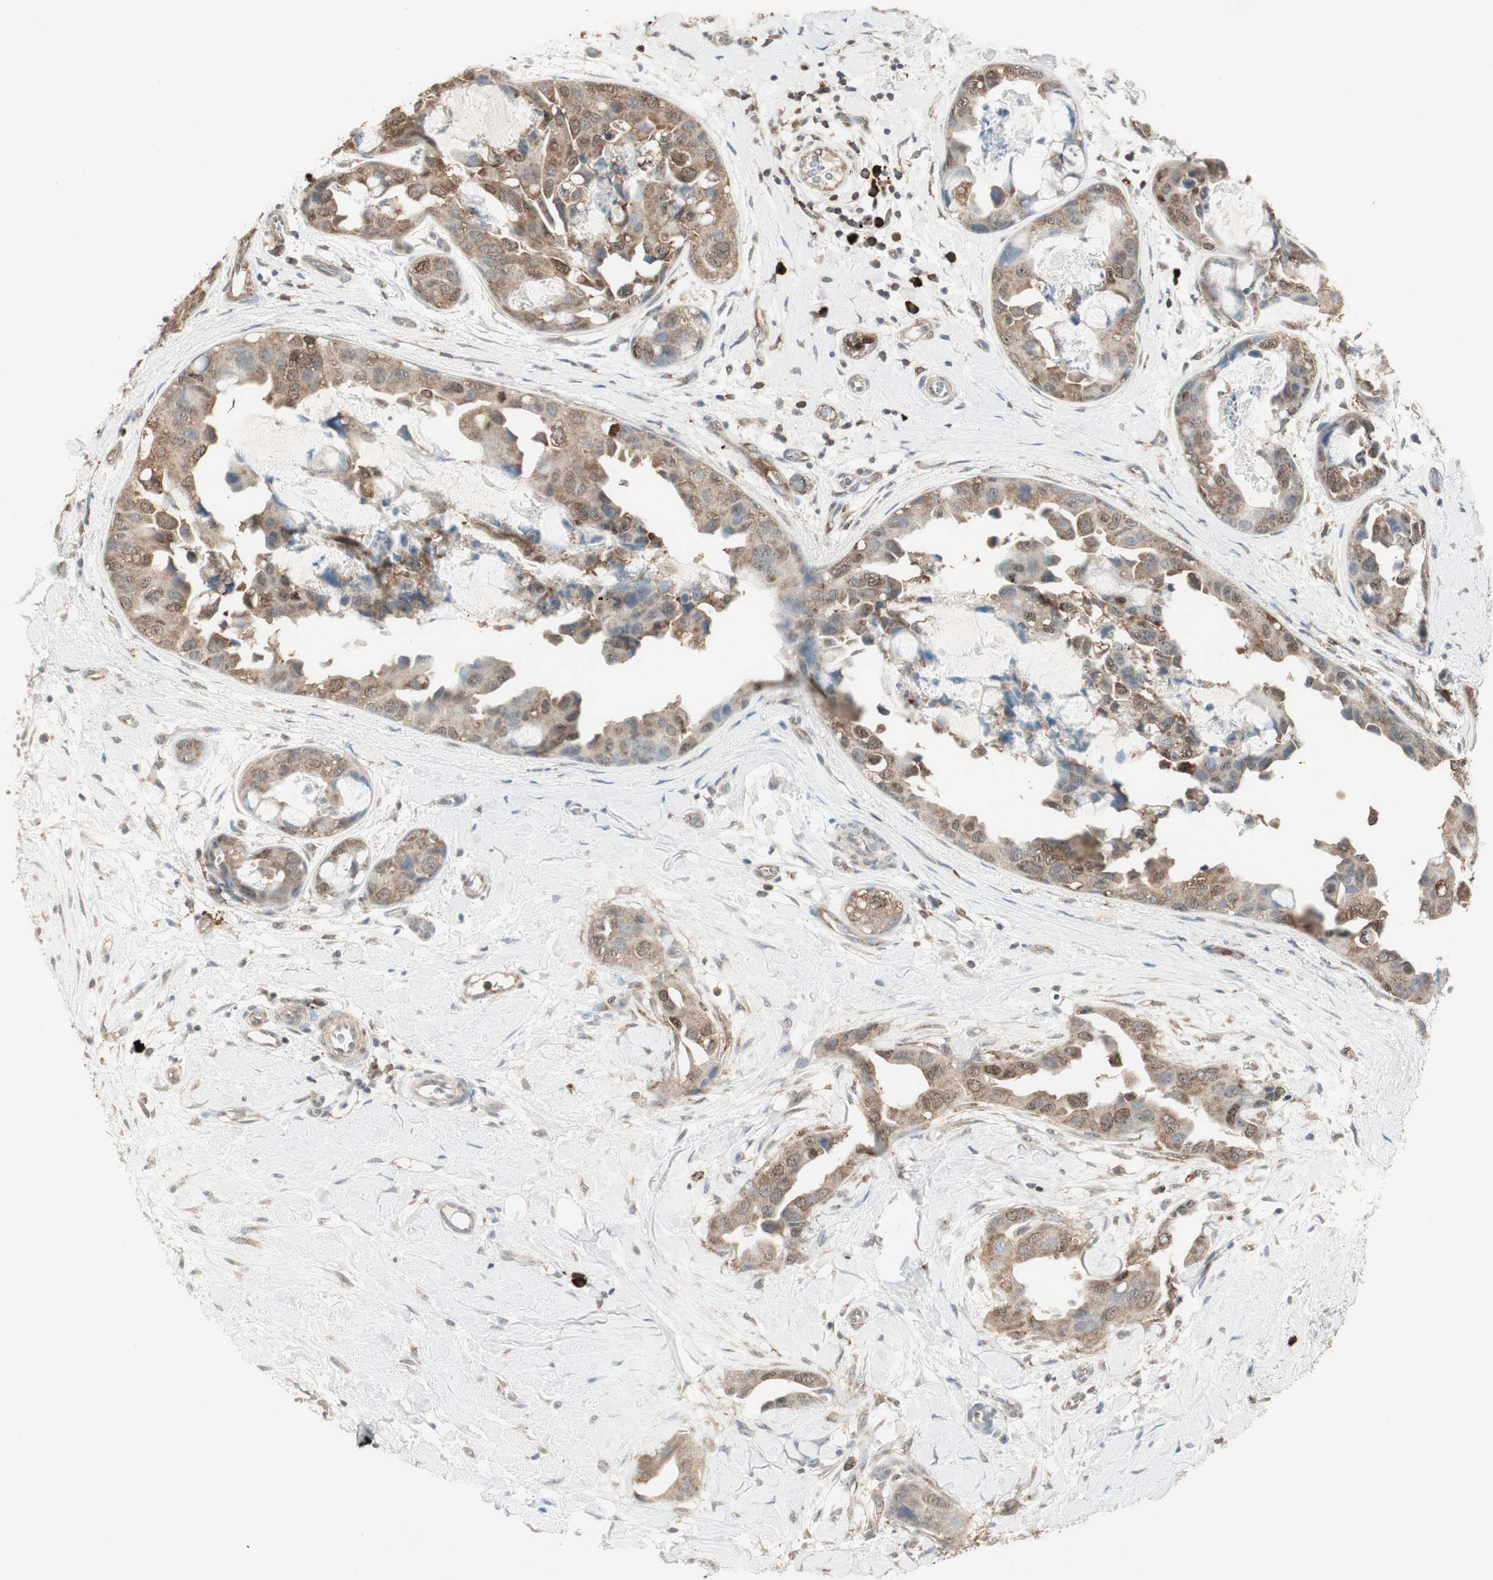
{"staining": {"intensity": "moderate", "quantity": ">75%", "location": "cytoplasmic/membranous,nuclear"}, "tissue": "breast cancer", "cell_type": "Tumor cells", "image_type": "cancer", "snomed": [{"axis": "morphology", "description": "Duct carcinoma"}, {"axis": "topography", "description": "Breast"}], "caption": "The immunohistochemical stain labels moderate cytoplasmic/membranous and nuclear positivity in tumor cells of breast cancer (invasive ductal carcinoma) tissue.", "gene": "MMP3", "patient": {"sex": "female", "age": 40}}